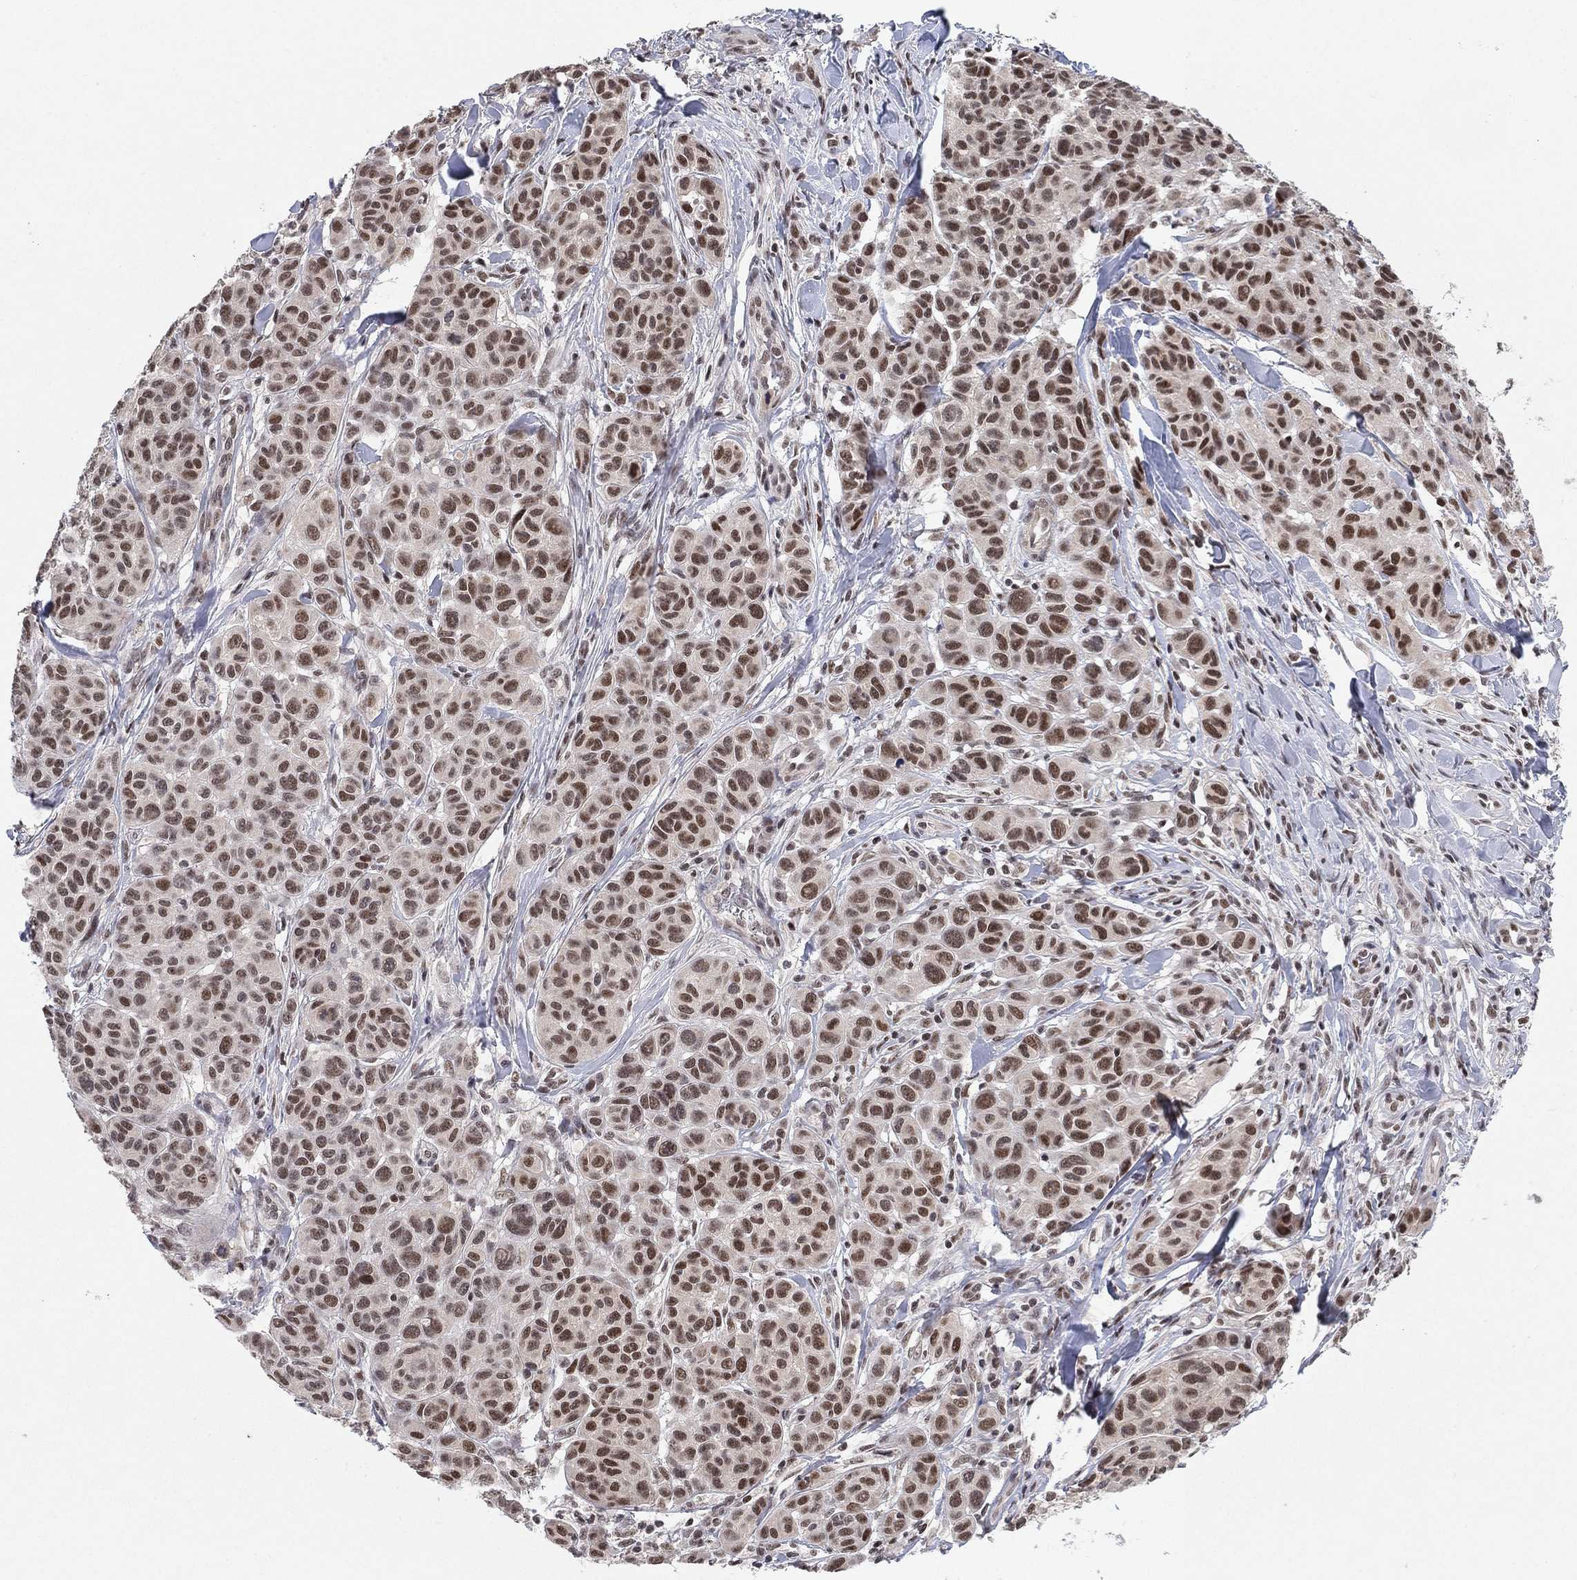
{"staining": {"intensity": "moderate", "quantity": "25%-75%", "location": "nuclear"}, "tissue": "melanoma", "cell_type": "Tumor cells", "image_type": "cancer", "snomed": [{"axis": "morphology", "description": "Malignant melanoma, NOS"}, {"axis": "topography", "description": "Skin"}], "caption": "Immunohistochemical staining of human melanoma demonstrates medium levels of moderate nuclear protein staining in approximately 25%-75% of tumor cells. The protein of interest is stained brown, and the nuclei are stained in blue (DAB (3,3'-diaminobenzidine) IHC with brightfield microscopy, high magnification).", "gene": "DGCR8", "patient": {"sex": "male", "age": 79}}